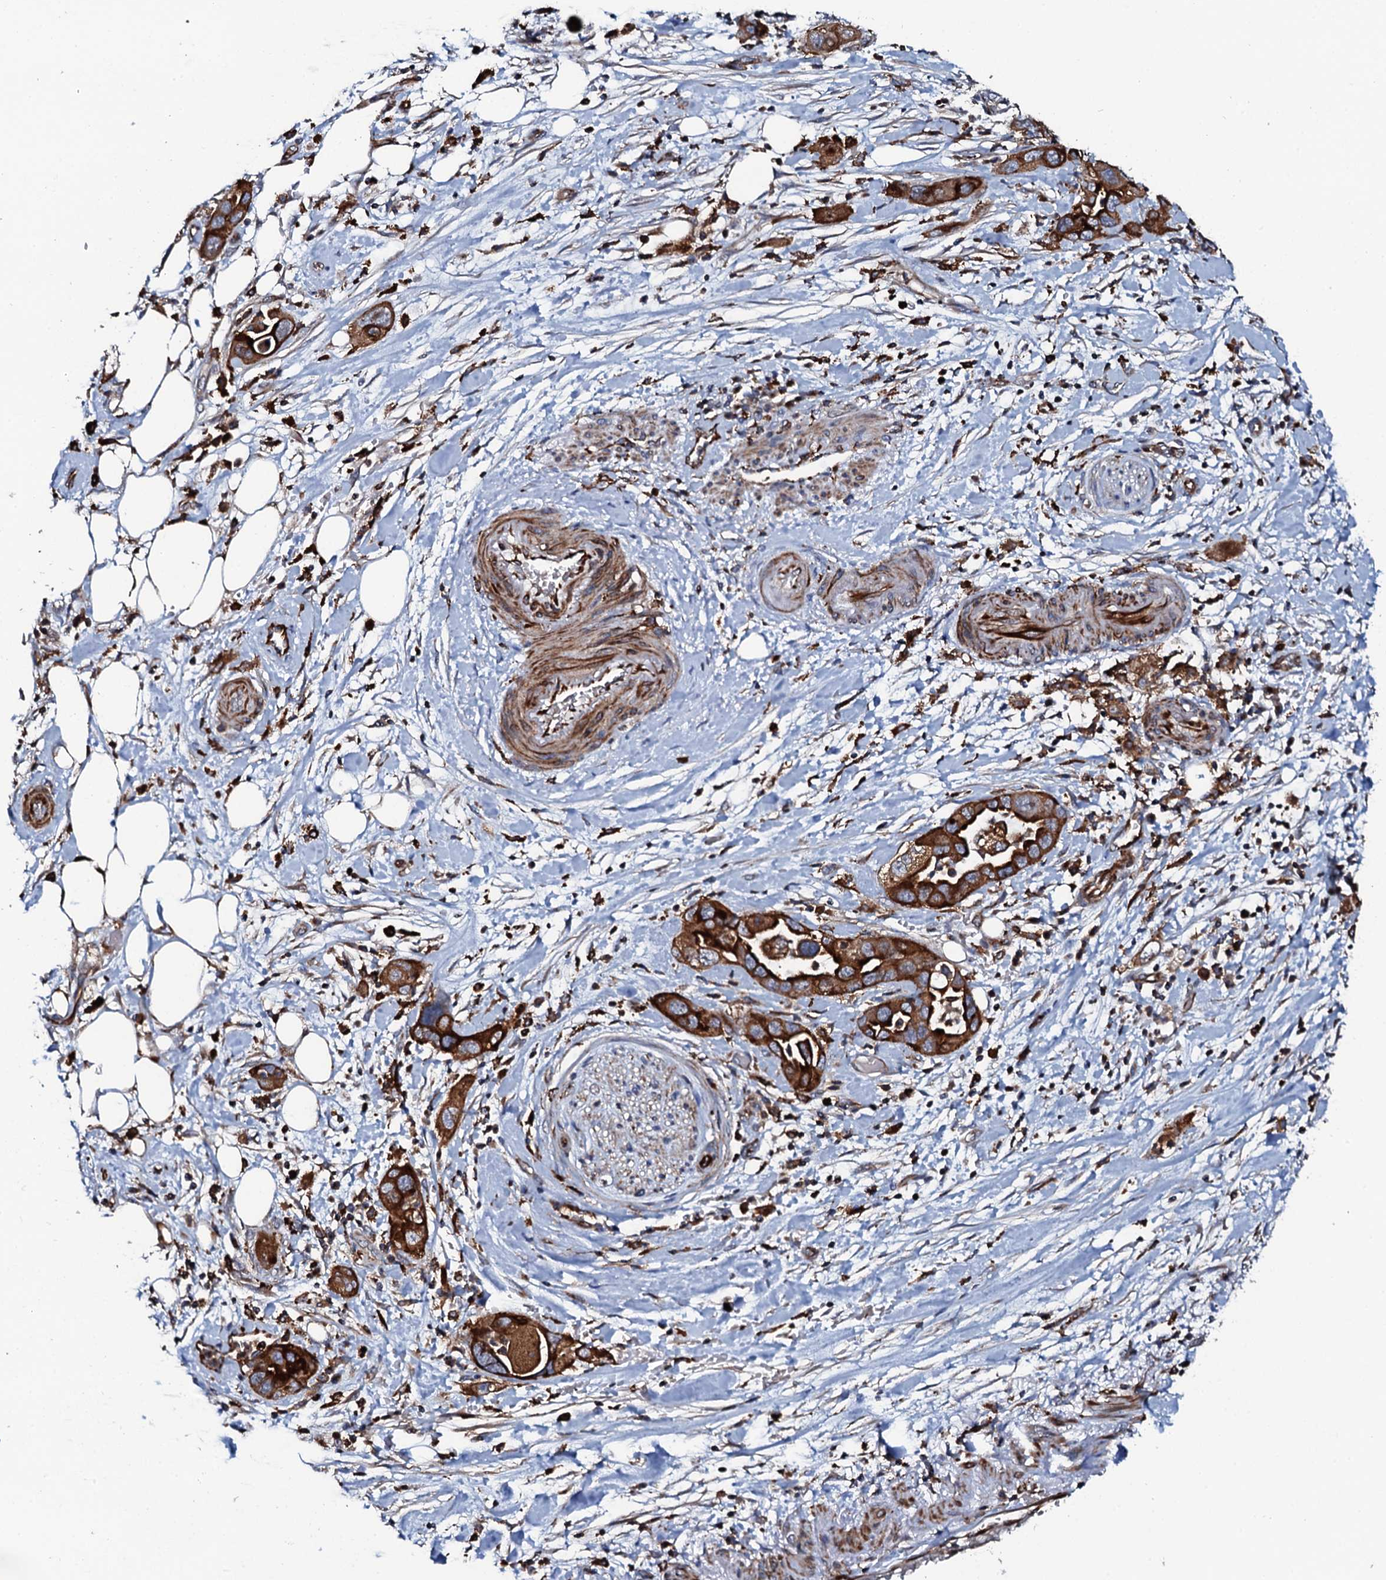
{"staining": {"intensity": "strong", "quantity": ">75%", "location": "cytoplasmic/membranous"}, "tissue": "pancreatic cancer", "cell_type": "Tumor cells", "image_type": "cancer", "snomed": [{"axis": "morphology", "description": "Adenocarcinoma, NOS"}, {"axis": "topography", "description": "Pancreas"}], "caption": "About >75% of tumor cells in human adenocarcinoma (pancreatic) exhibit strong cytoplasmic/membranous protein expression as visualized by brown immunohistochemical staining.", "gene": "VAMP8", "patient": {"sex": "female", "age": 71}}